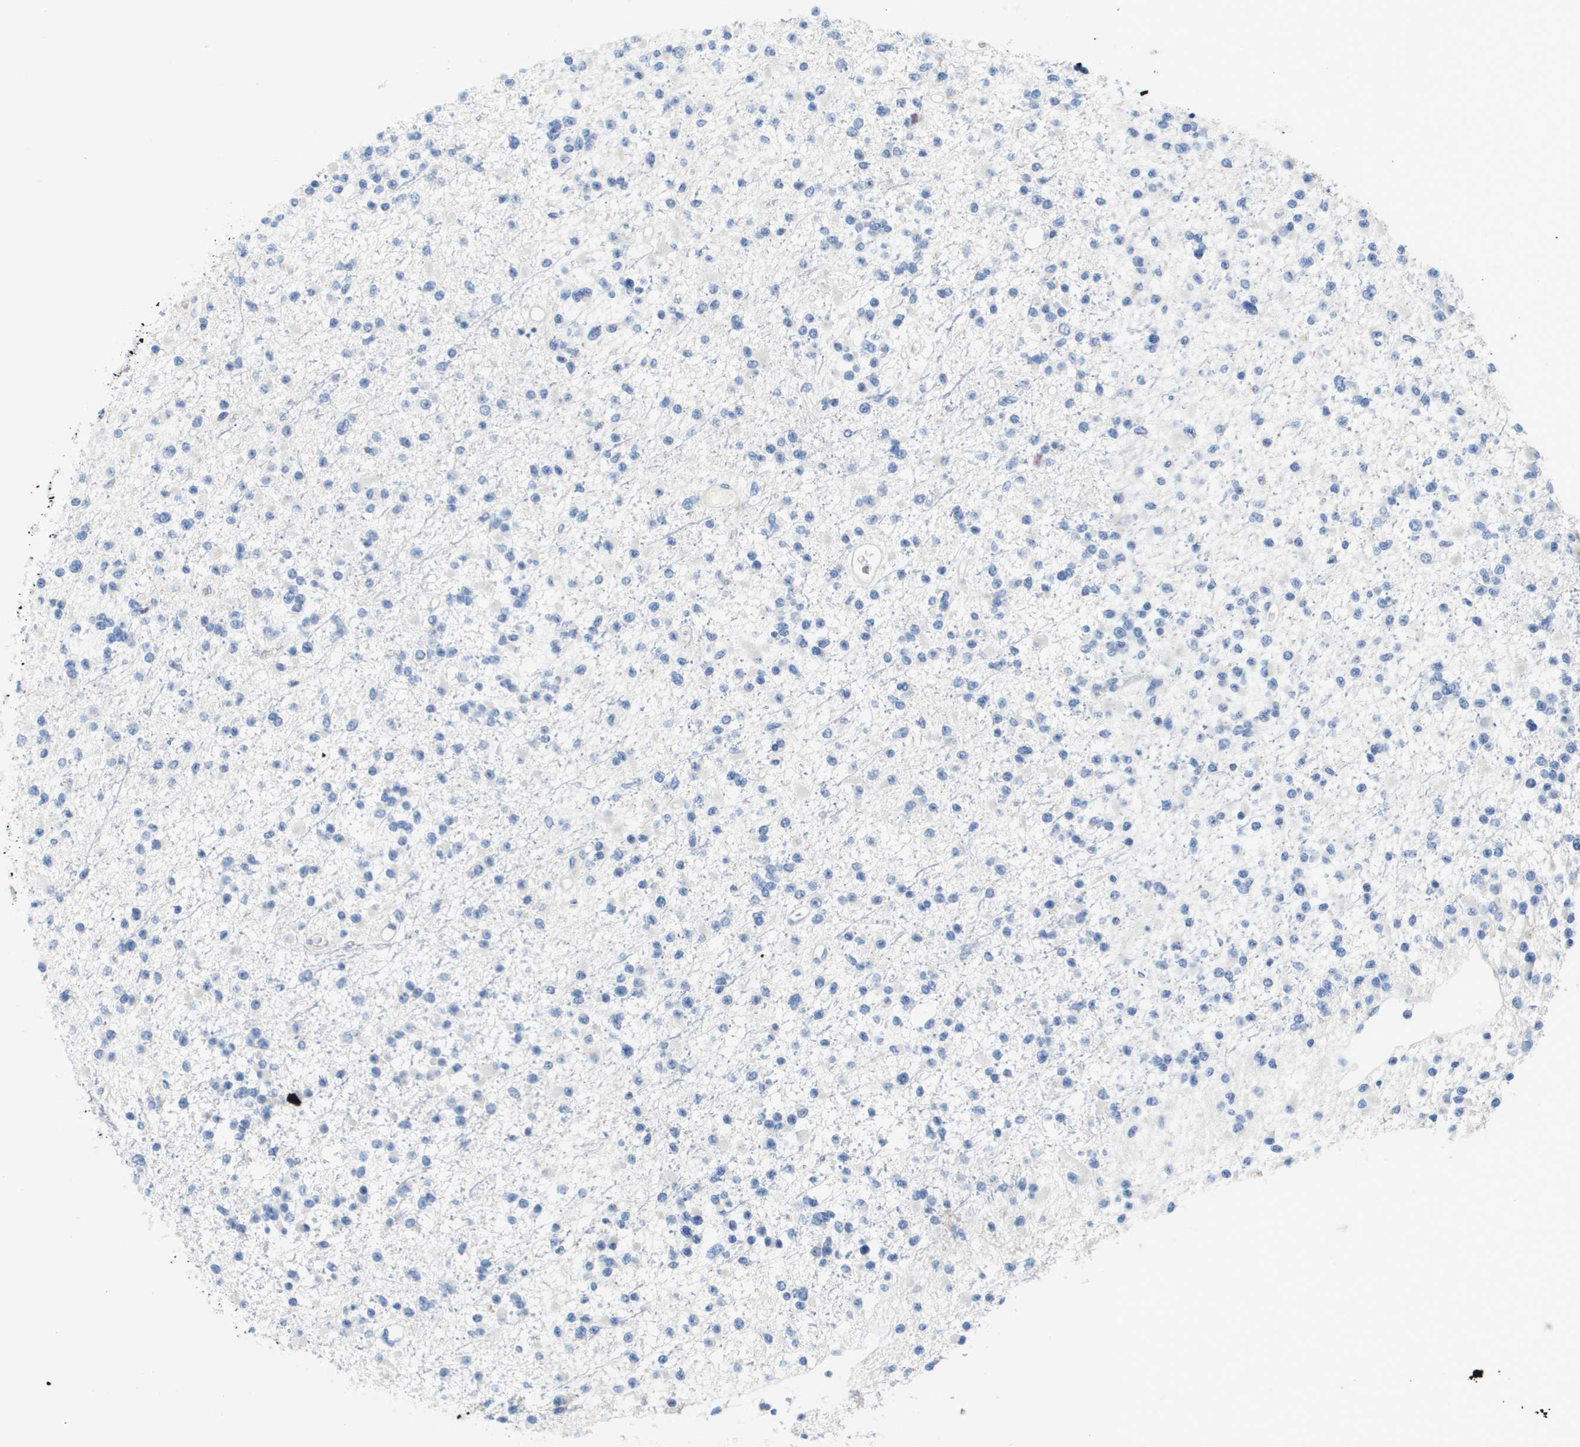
{"staining": {"intensity": "negative", "quantity": "none", "location": "none"}, "tissue": "glioma", "cell_type": "Tumor cells", "image_type": "cancer", "snomed": [{"axis": "morphology", "description": "Glioma, malignant, Low grade"}, {"axis": "topography", "description": "Brain"}], "caption": "There is no significant staining in tumor cells of glioma.", "gene": "CD3G", "patient": {"sex": "female", "age": 22}}